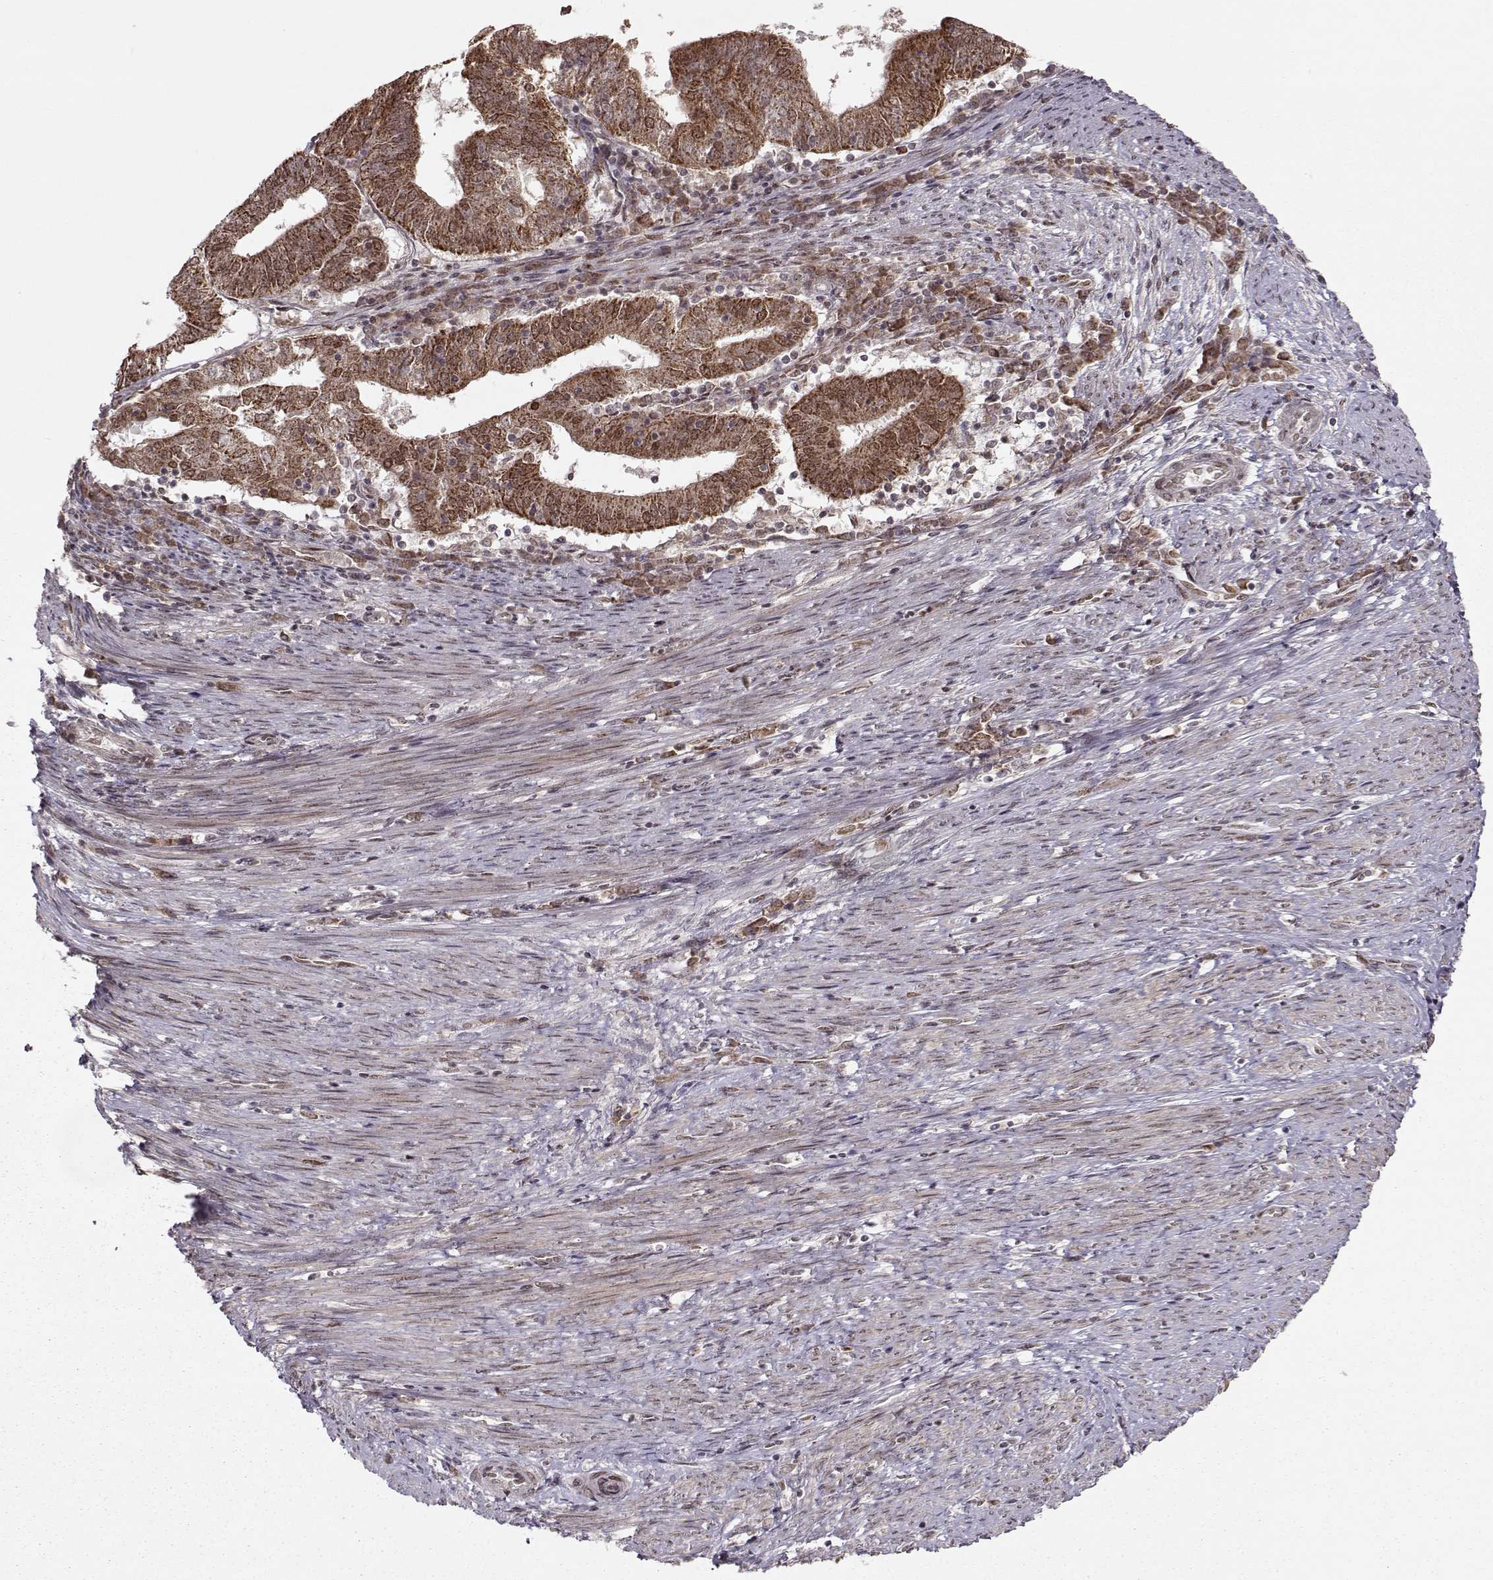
{"staining": {"intensity": "strong", "quantity": ">75%", "location": "cytoplasmic/membranous"}, "tissue": "endometrial cancer", "cell_type": "Tumor cells", "image_type": "cancer", "snomed": [{"axis": "morphology", "description": "Adenocarcinoma, NOS"}, {"axis": "topography", "description": "Endometrium"}], "caption": "Brown immunohistochemical staining in endometrial adenocarcinoma demonstrates strong cytoplasmic/membranous positivity in approximately >75% of tumor cells. (brown staining indicates protein expression, while blue staining denotes nuclei).", "gene": "RAI1", "patient": {"sex": "female", "age": 82}}